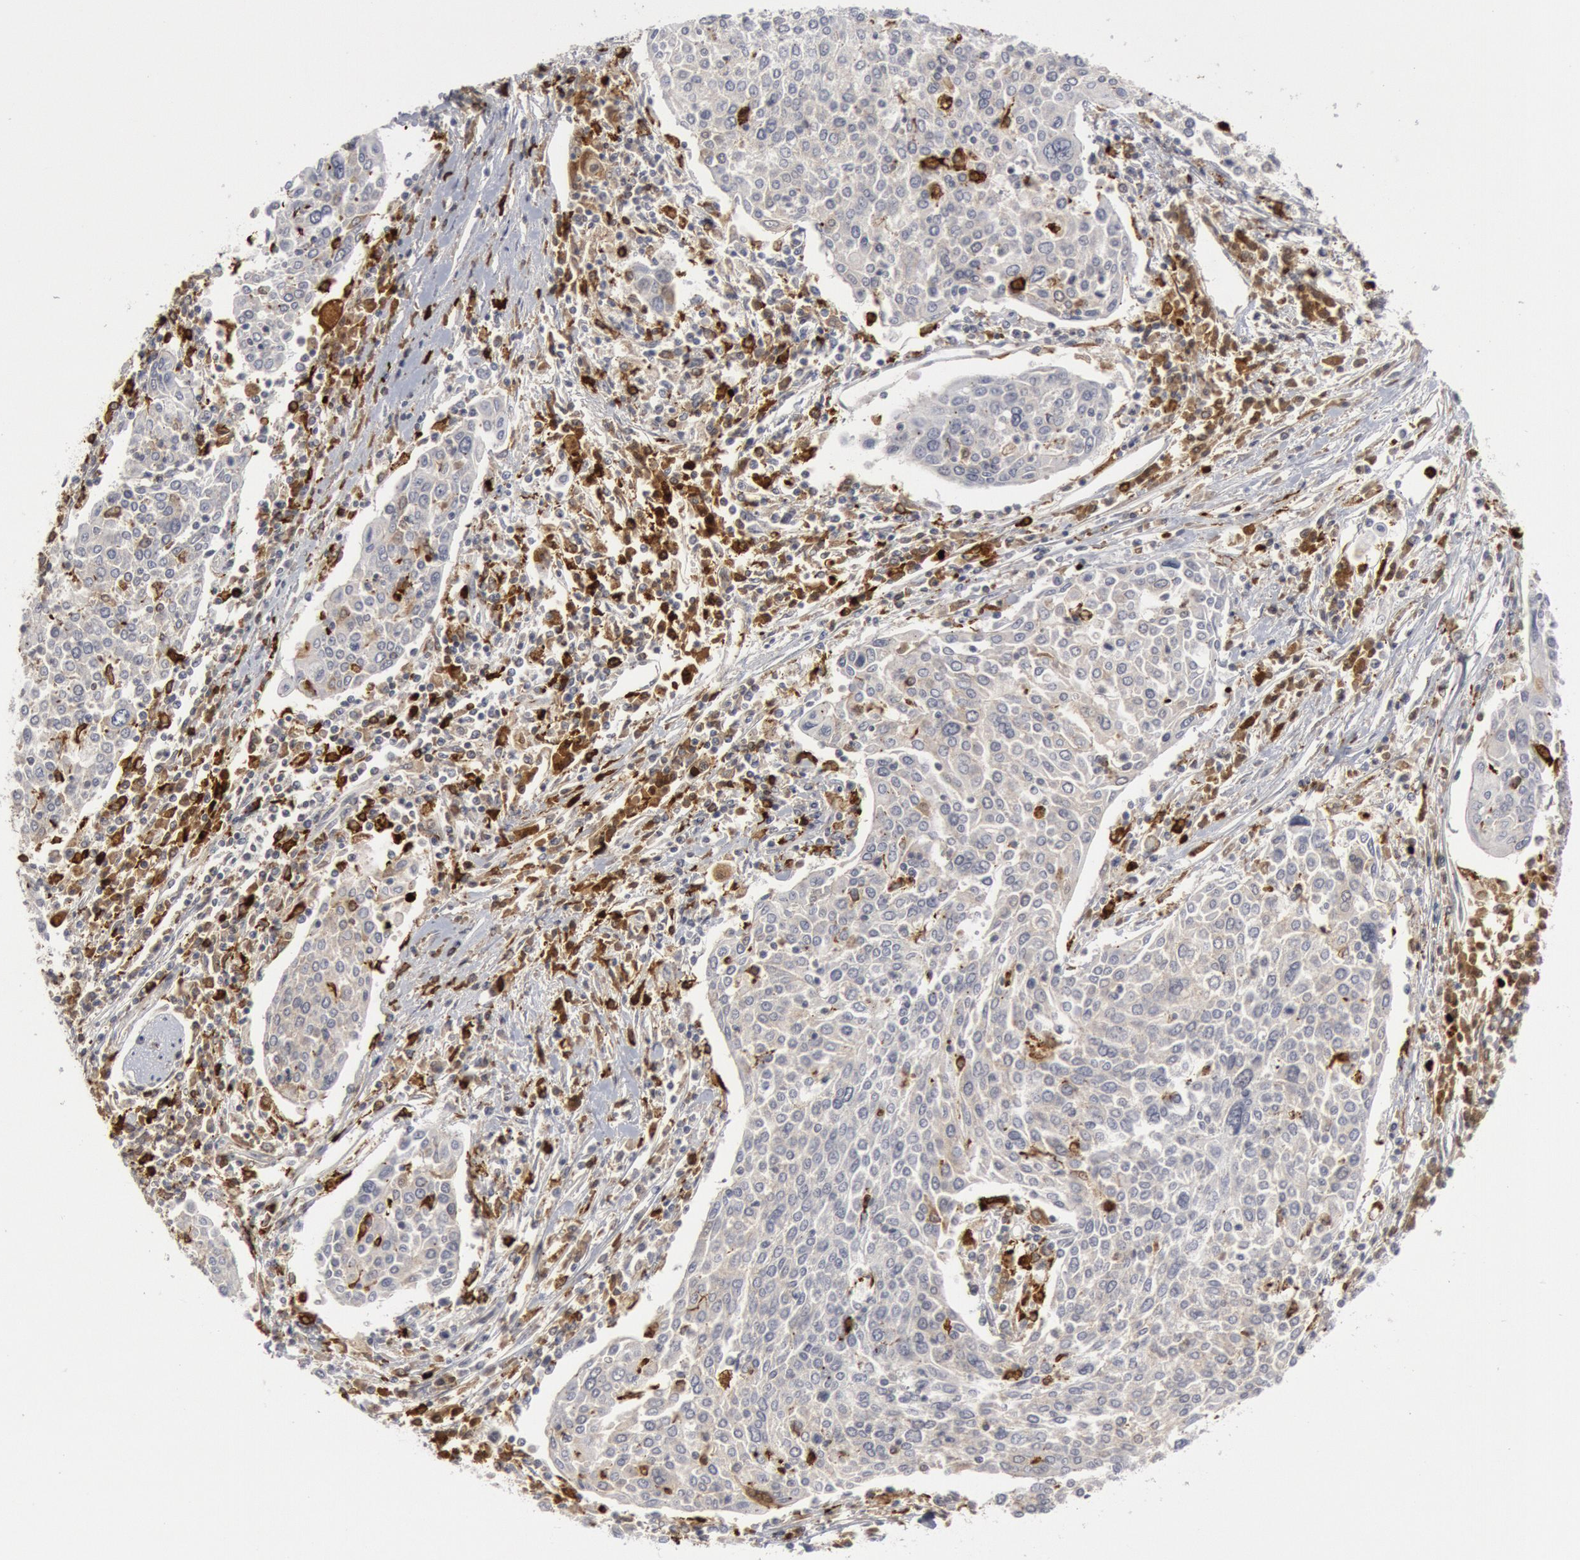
{"staining": {"intensity": "negative", "quantity": "none", "location": "none"}, "tissue": "cervical cancer", "cell_type": "Tumor cells", "image_type": "cancer", "snomed": [{"axis": "morphology", "description": "Squamous cell carcinoma, NOS"}, {"axis": "topography", "description": "Cervix"}], "caption": "IHC micrograph of human cervical cancer (squamous cell carcinoma) stained for a protein (brown), which reveals no positivity in tumor cells.", "gene": "C1QC", "patient": {"sex": "female", "age": 40}}